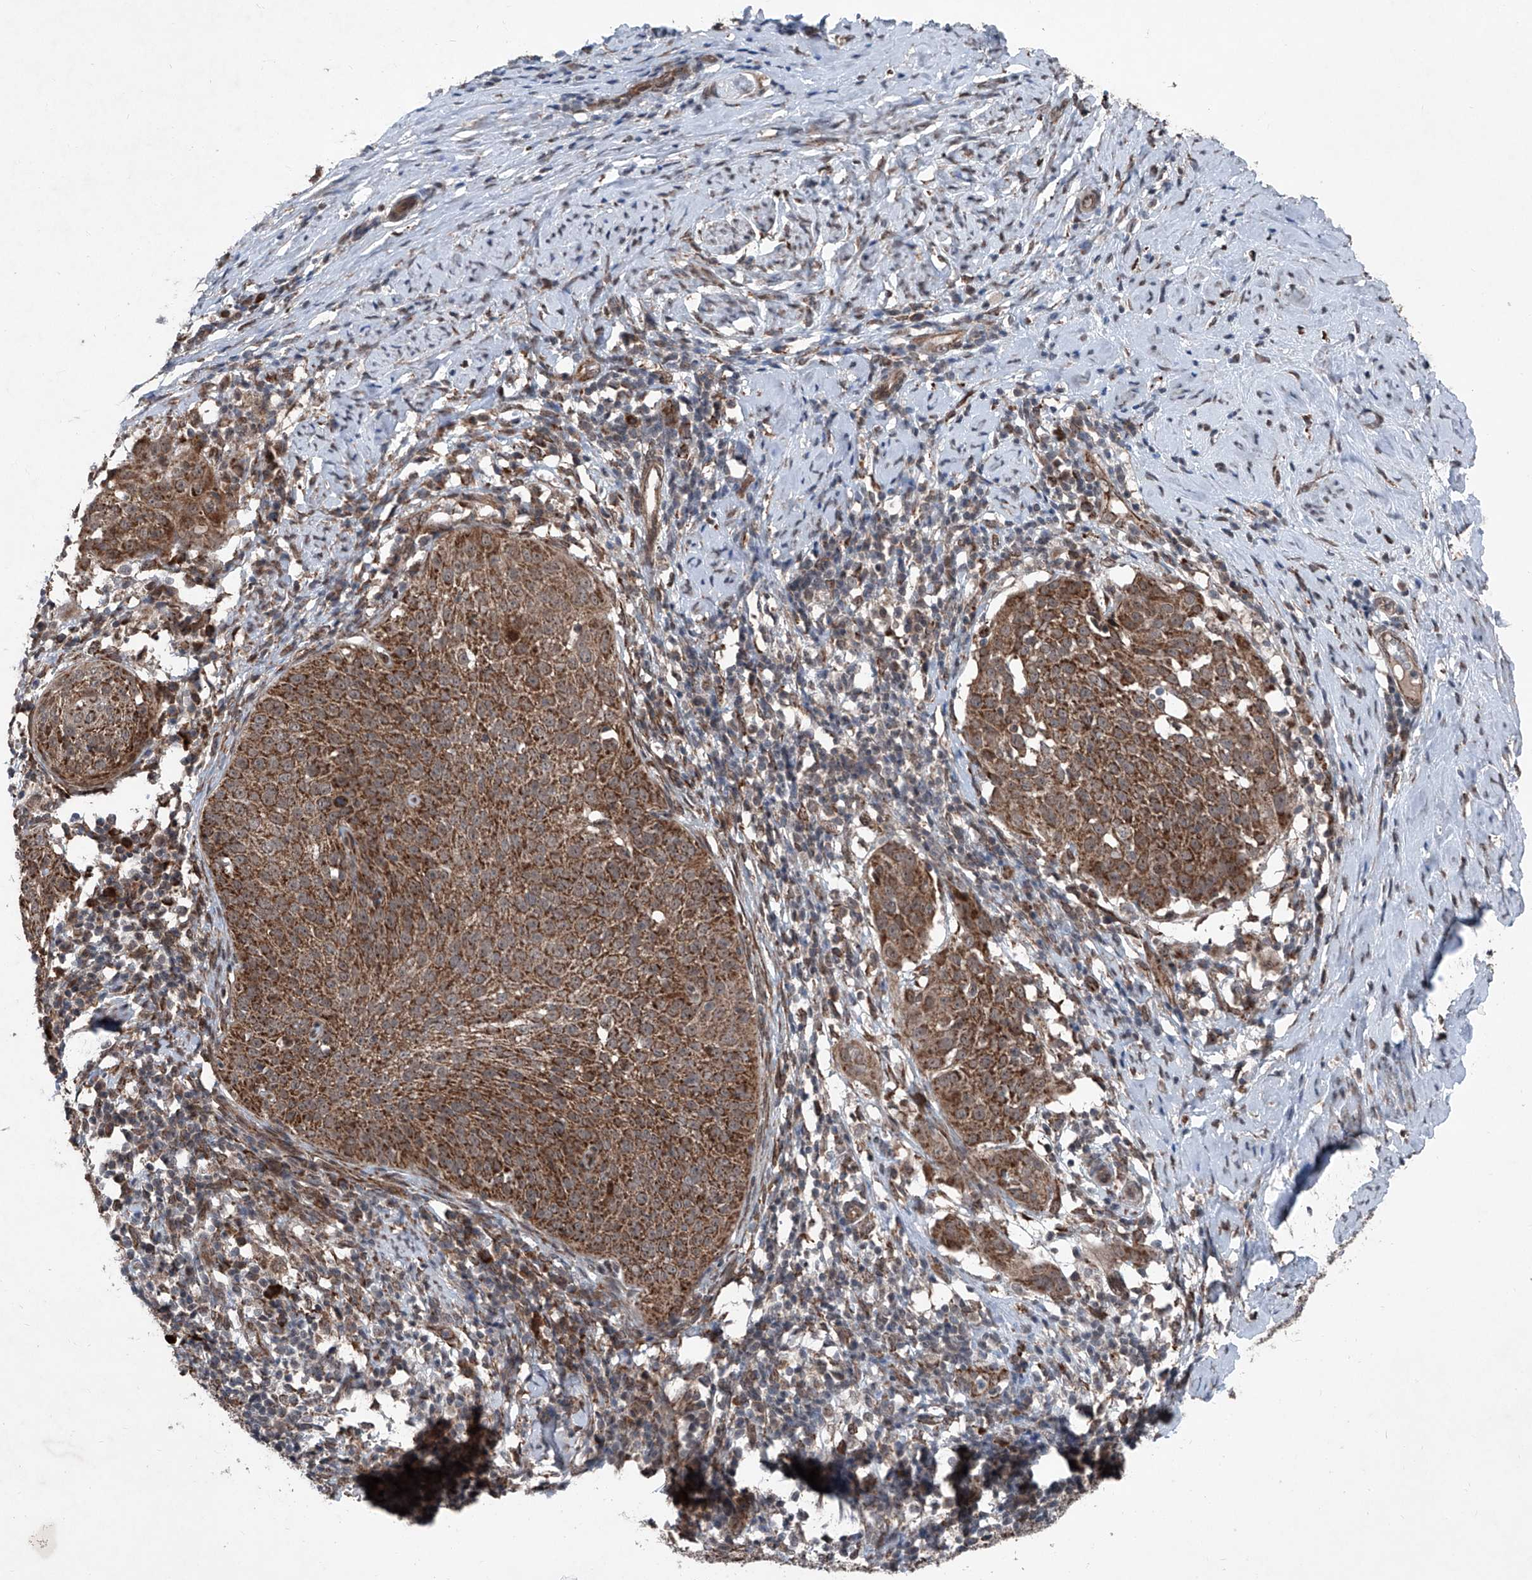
{"staining": {"intensity": "strong", "quantity": ">75%", "location": "cytoplasmic/membranous"}, "tissue": "cervical cancer", "cell_type": "Tumor cells", "image_type": "cancer", "snomed": [{"axis": "morphology", "description": "Squamous cell carcinoma, NOS"}, {"axis": "topography", "description": "Cervix"}], "caption": "An image of cervical cancer (squamous cell carcinoma) stained for a protein shows strong cytoplasmic/membranous brown staining in tumor cells.", "gene": "COA7", "patient": {"sex": "female", "age": 51}}